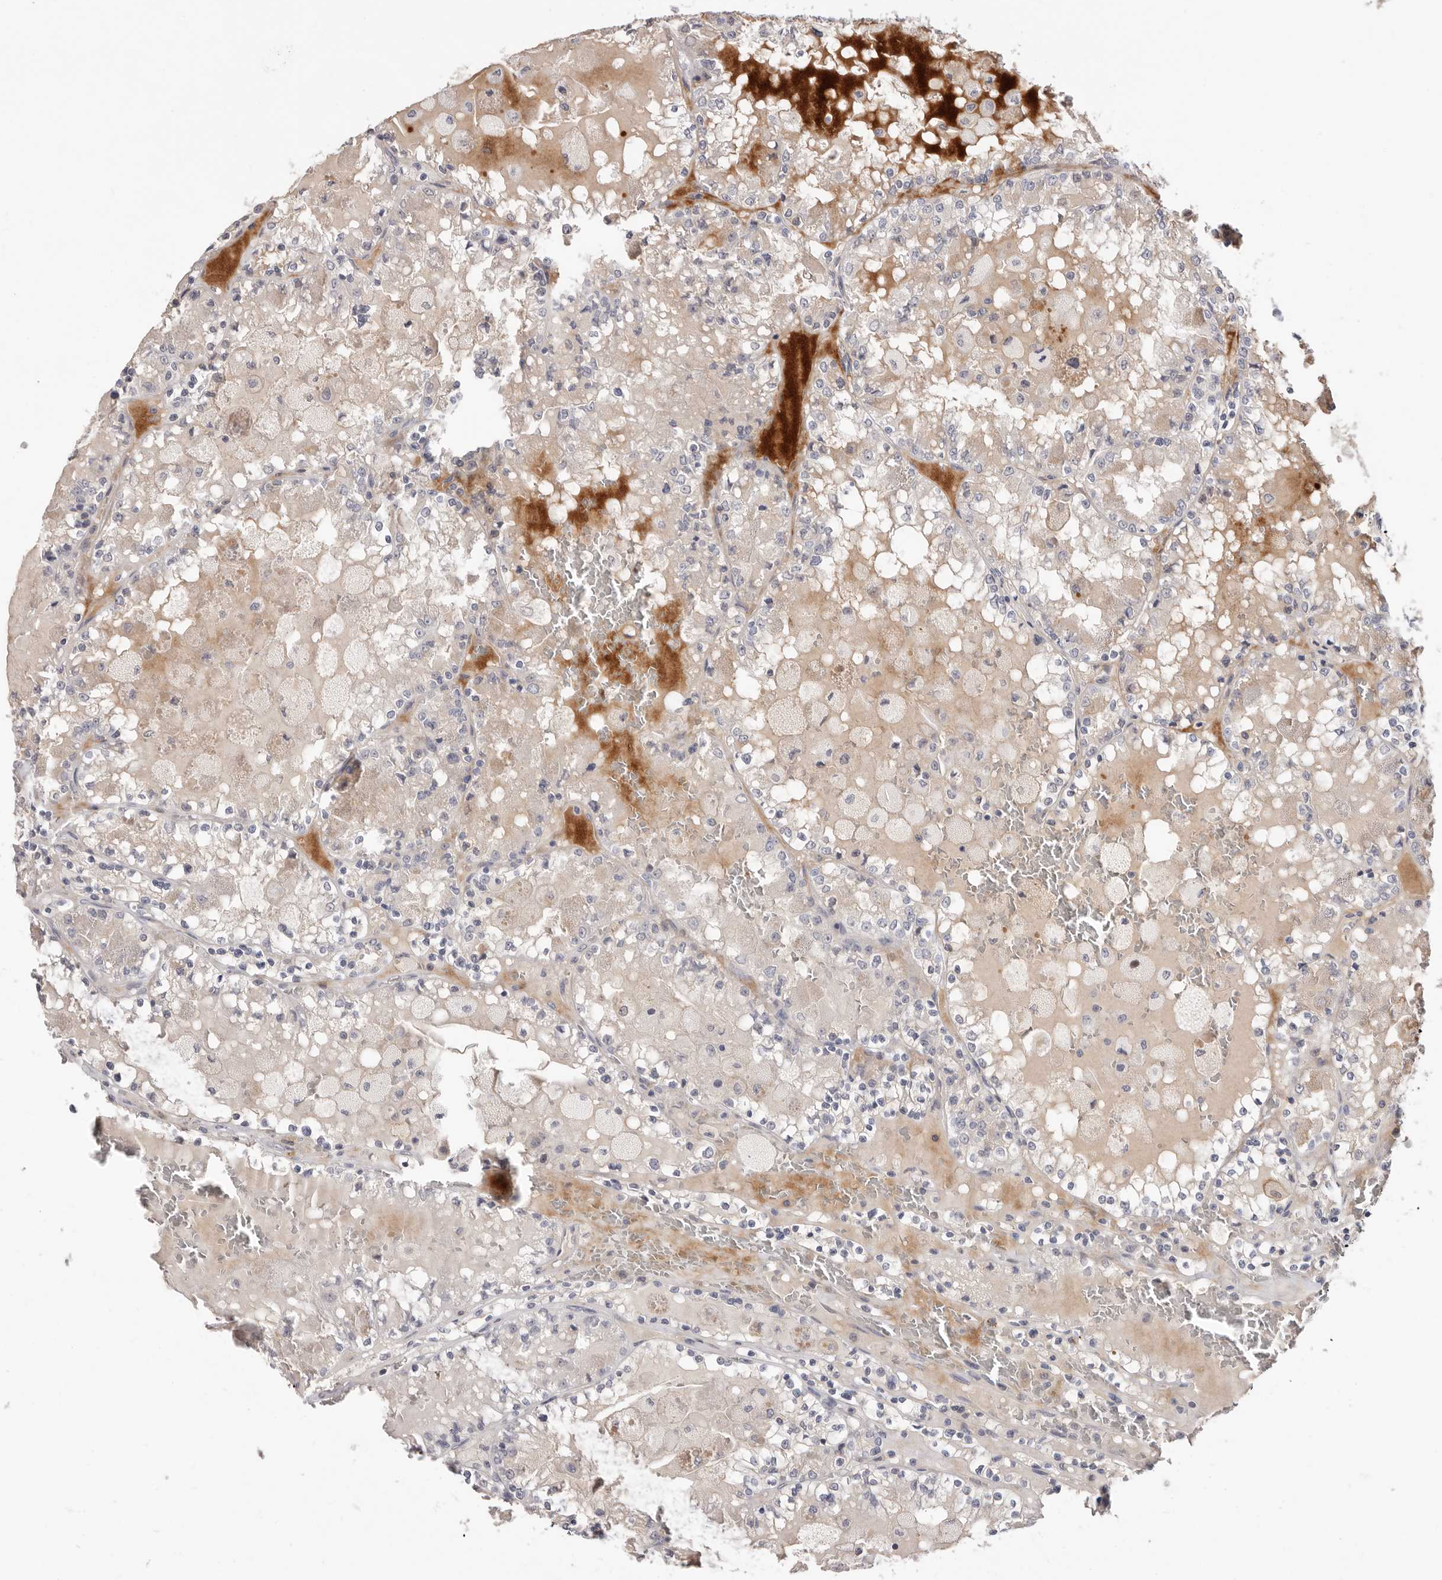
{"staining": {"intensity": "negative", "quantity": "none", "location": "none"}, "tissue": "renal cancer", "cell_type": "Tumor cells", "image_type": "cancer", "snomed": [{"axis": "morphology", "description": "Adenocarcinoma, NOS"}, {"axis": "topography", "description": "Kidney"}], "caption": "Tumor cells show no significant expression in adenocarcinoma (renal).", "gene": "DOP1A", "patient": {"sex": "female", "age": 56}}